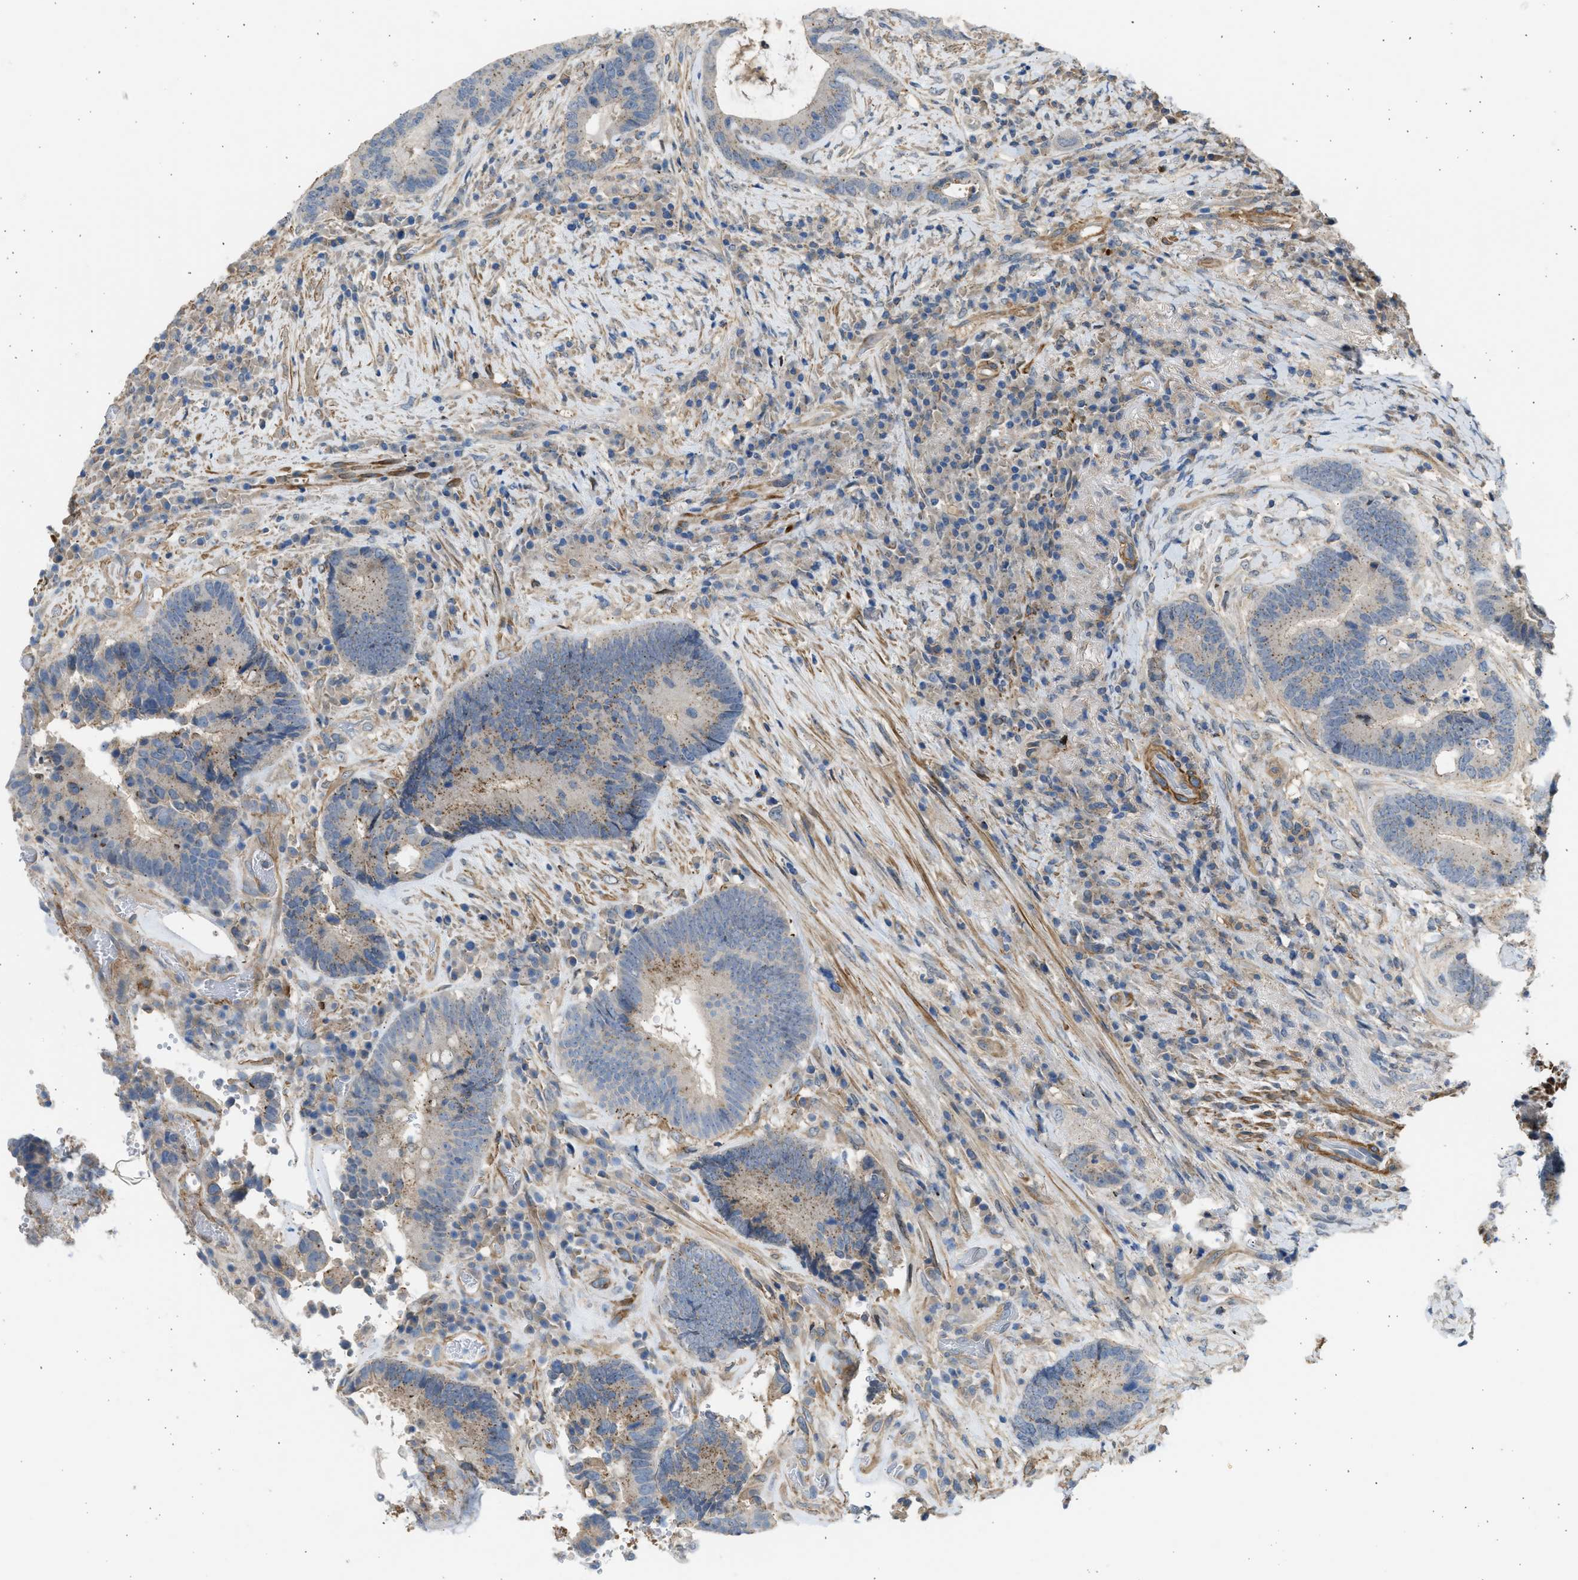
{"staining": {"intensity": "weak", "quantity": "25%-75%", "location": "cytoplasmic/membranous"}, "tissue": "colorectal cancer", "cell_type": "Tumor cells", "image_type": "cancer", "snomed": [{"axis": "morphology", "description": "Adenocarcinoma, NOS"}, {"axis": "topography", "description": "Rectum"}], "caption": "The histopathology image displays immunohistochemical staining of colorectal cancer (adenocarcinoma). There is weak cytoplasmic/membranous expression is present in about 25%-75% of tumor cells.", "gene": "PCNX3", "patient": {"sex": "female", "age": 89}}